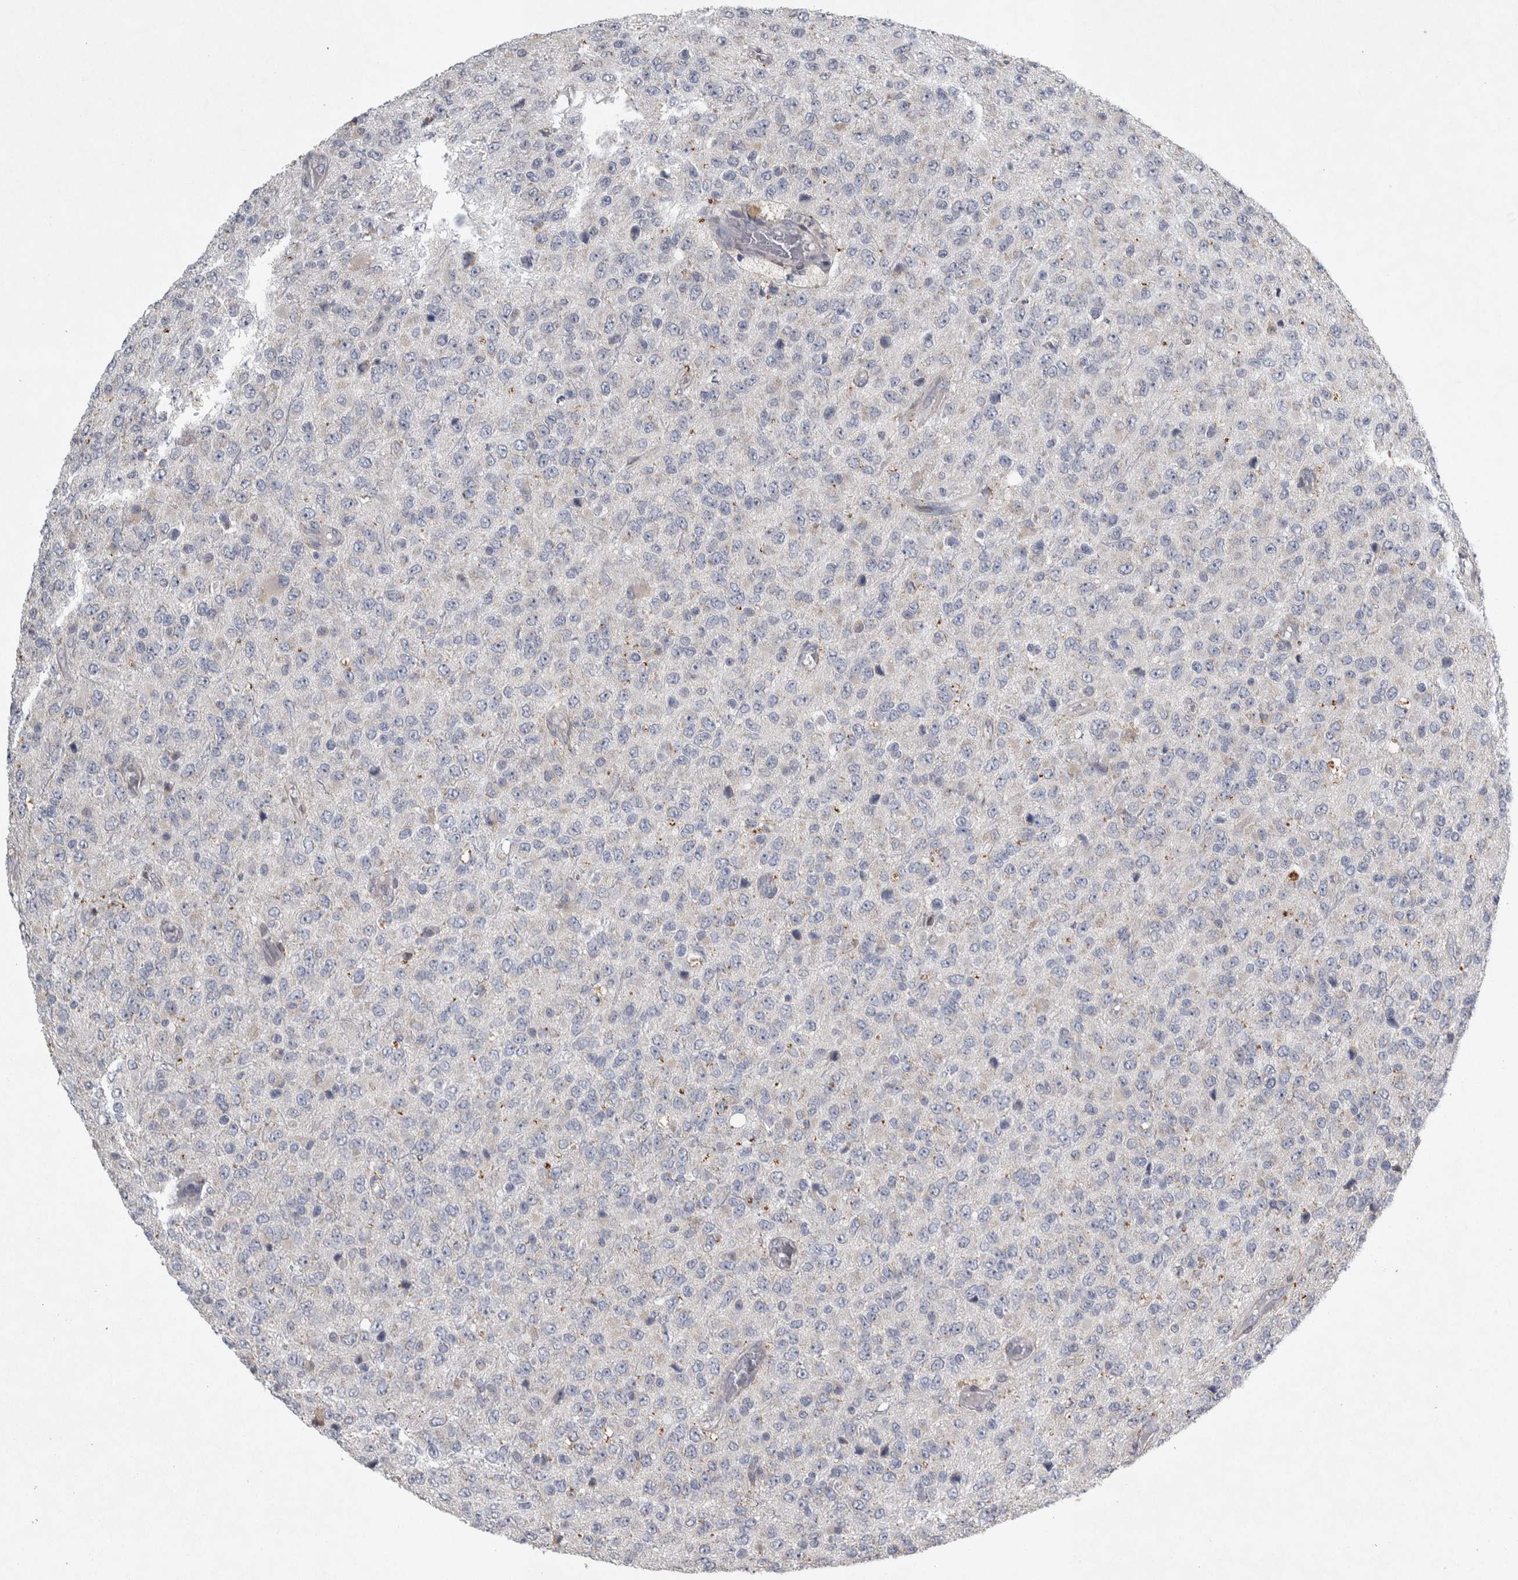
{"staining": {"intensity": "negative", "quantity": "none", "location": "none"}, "tissue": "glioma", "cell_type": "Tumor cells", "image_type": "cancer", "snomed": [{"axis": "morphology", "description": "Glioma, malignant, High grade"}, {"axis": "topography", "description": "pancreas cauda"}], "caption": "Immunohistochemical staining of human malignant glioma (high-grade) demonstrates no significant staining in tumor cells. (DAB (3,3'-diaminobenzidine) immunohistochemistry (IHC) with hematoxylin counter stain).", "gene": "SIGMAR1", "patient": {"sex": "male", "age": 60}}